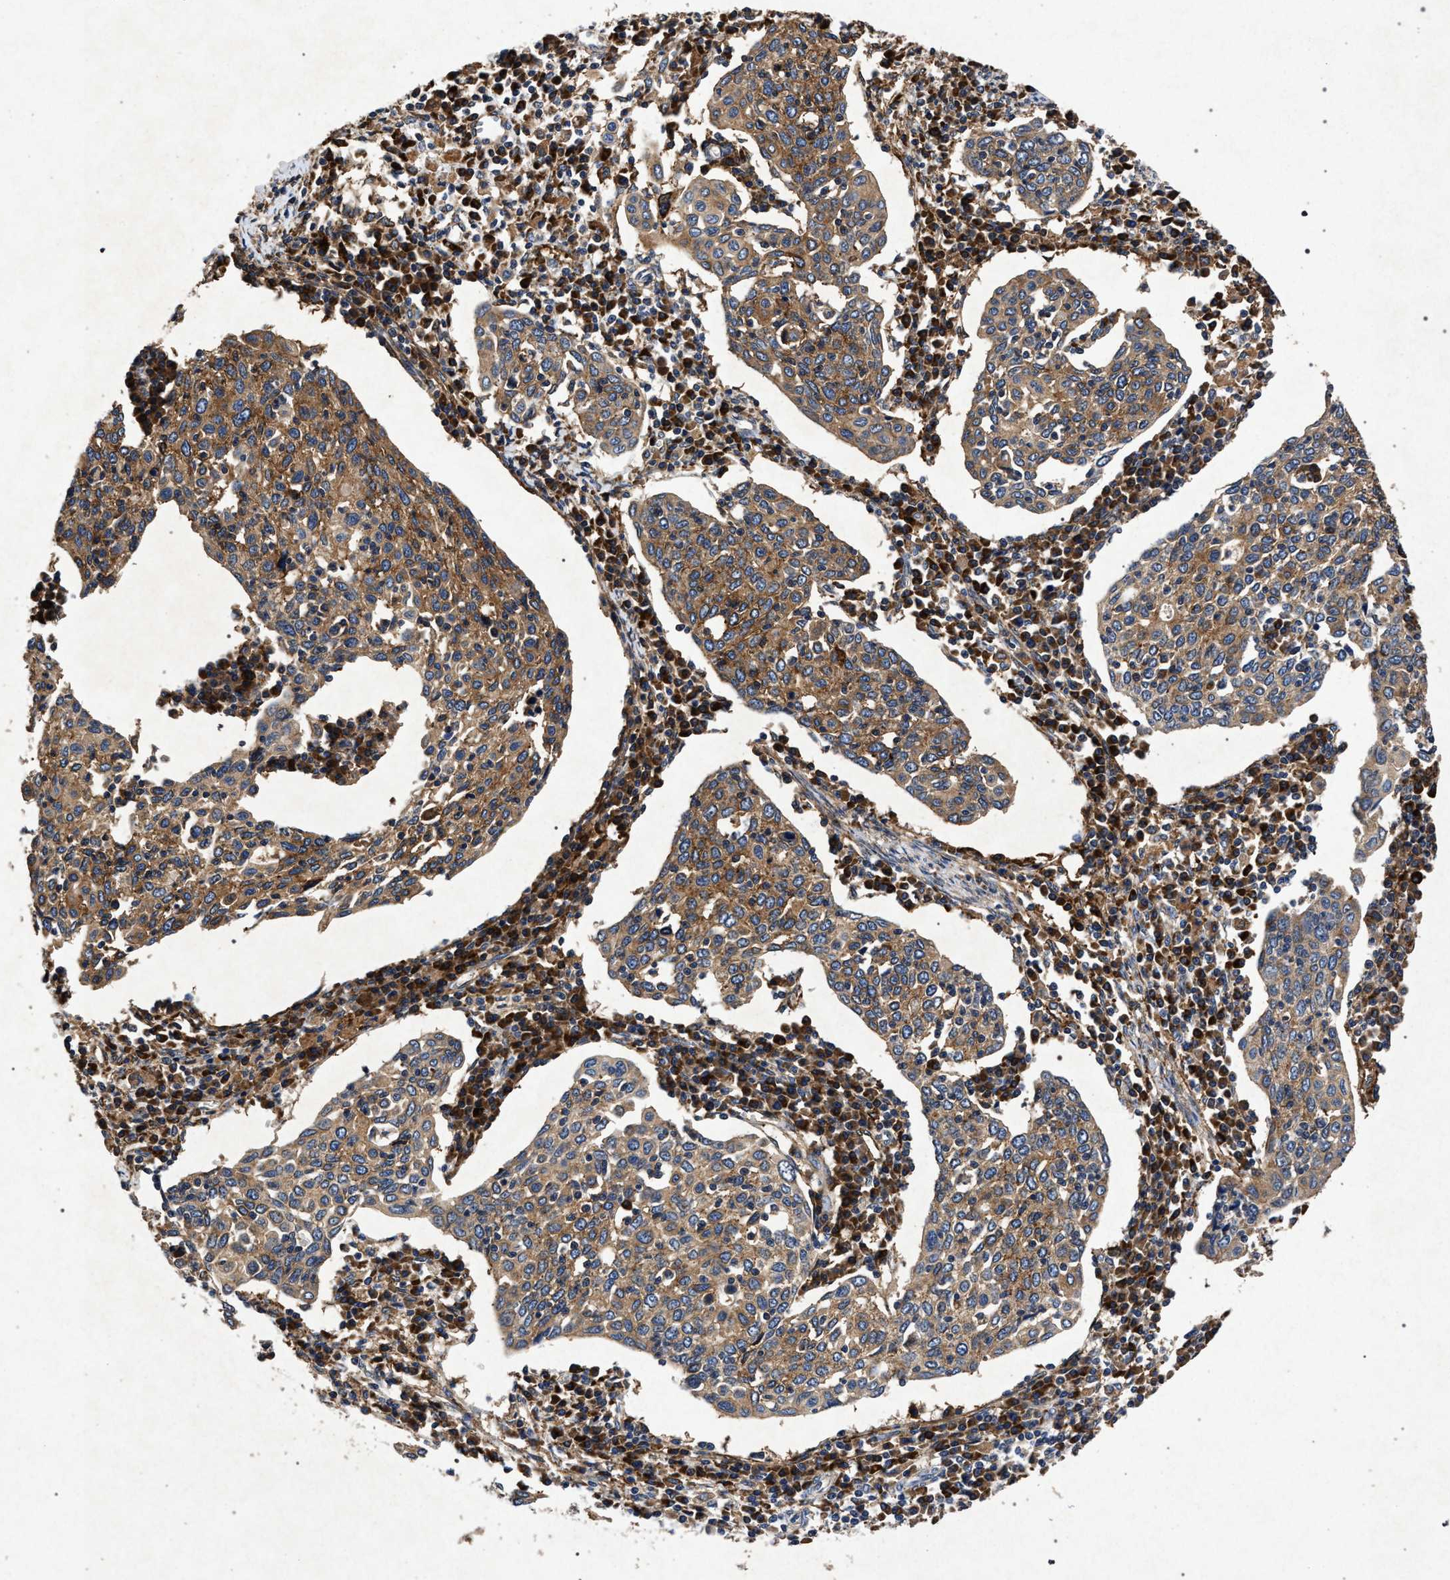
{"staining": {"intensity": "moderate", "quantity": ">75%", "location": "cytoplasmic/membranous"}, "tissue": "cervical cancer", "cell_type": "Tumor cells", "image_type": "cancer", "snomed": [{"axis": "morphology", "description": "Squamous cell carcinoma, NOS"}, {"axis": "topography", "description": "Cervix"}], "caption": "Cervical squamous cell carcinoma stained with DAB (3,3'-diaminobenzidine) immunohistochemistry (IHC) displays medium levels of moderate cytoplasmic/membranous staining in about >75% of tumor cells. (DAB = brown stain, brightfield microscopy at high magnification).", "gene": "MARCKS", "patient": {"sex": "female", "age": 40}}